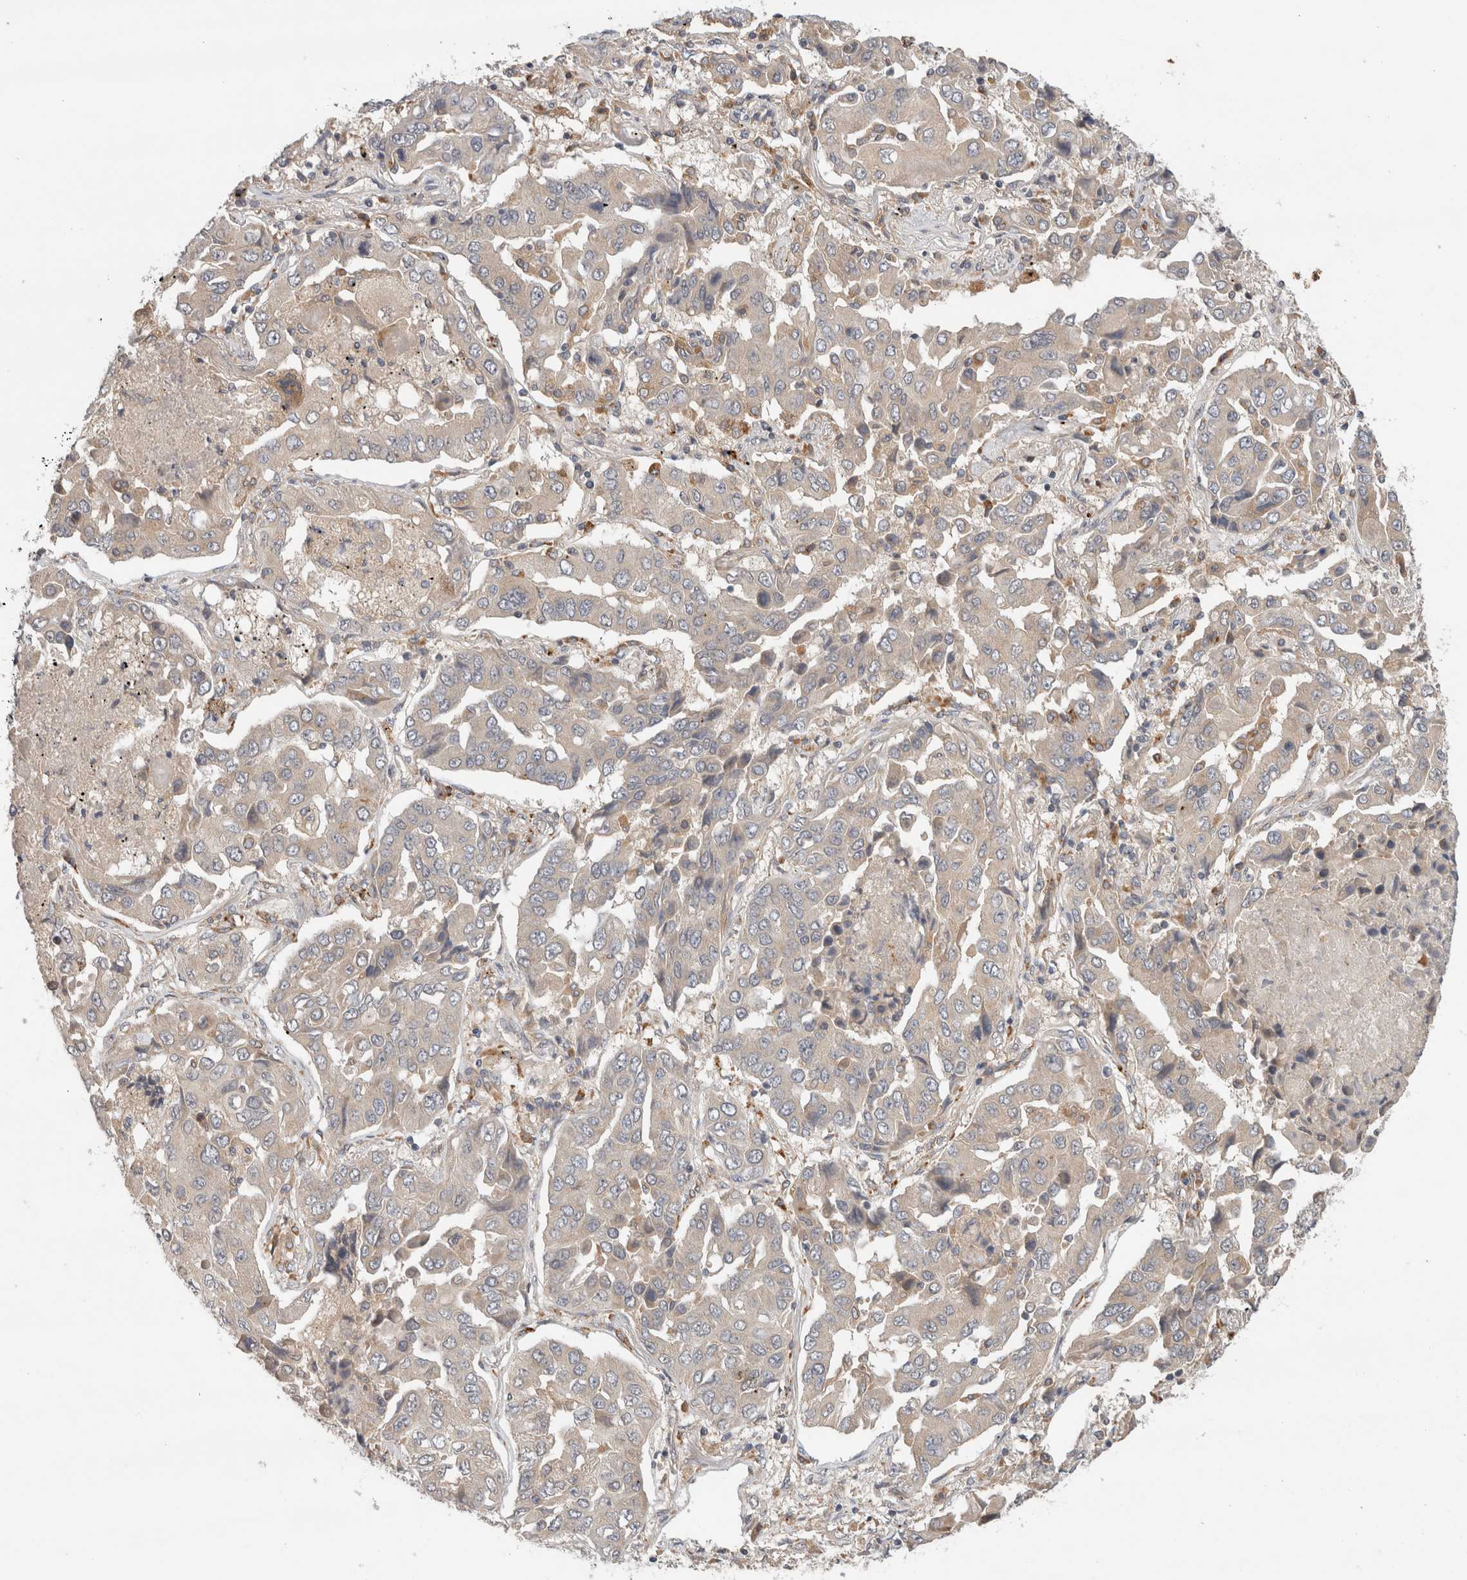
{"staining": {"intensity": "negative", "quantity": "none", "location": "none"}, "tissue": "lung cancer", "cell_type": "Tumor cells", "image_type": "cancer", "snomed": [{"axis": "morphology", "description": "Adenocarcinoma, NOS"}, {"axis": "topography", "description": "Lung"}], "caption": "Tumor cells show no significant protein positivity in lung adenocarcinoma.", "gene": "SGK1", "patient": {"sex": "female", "age": 65}}